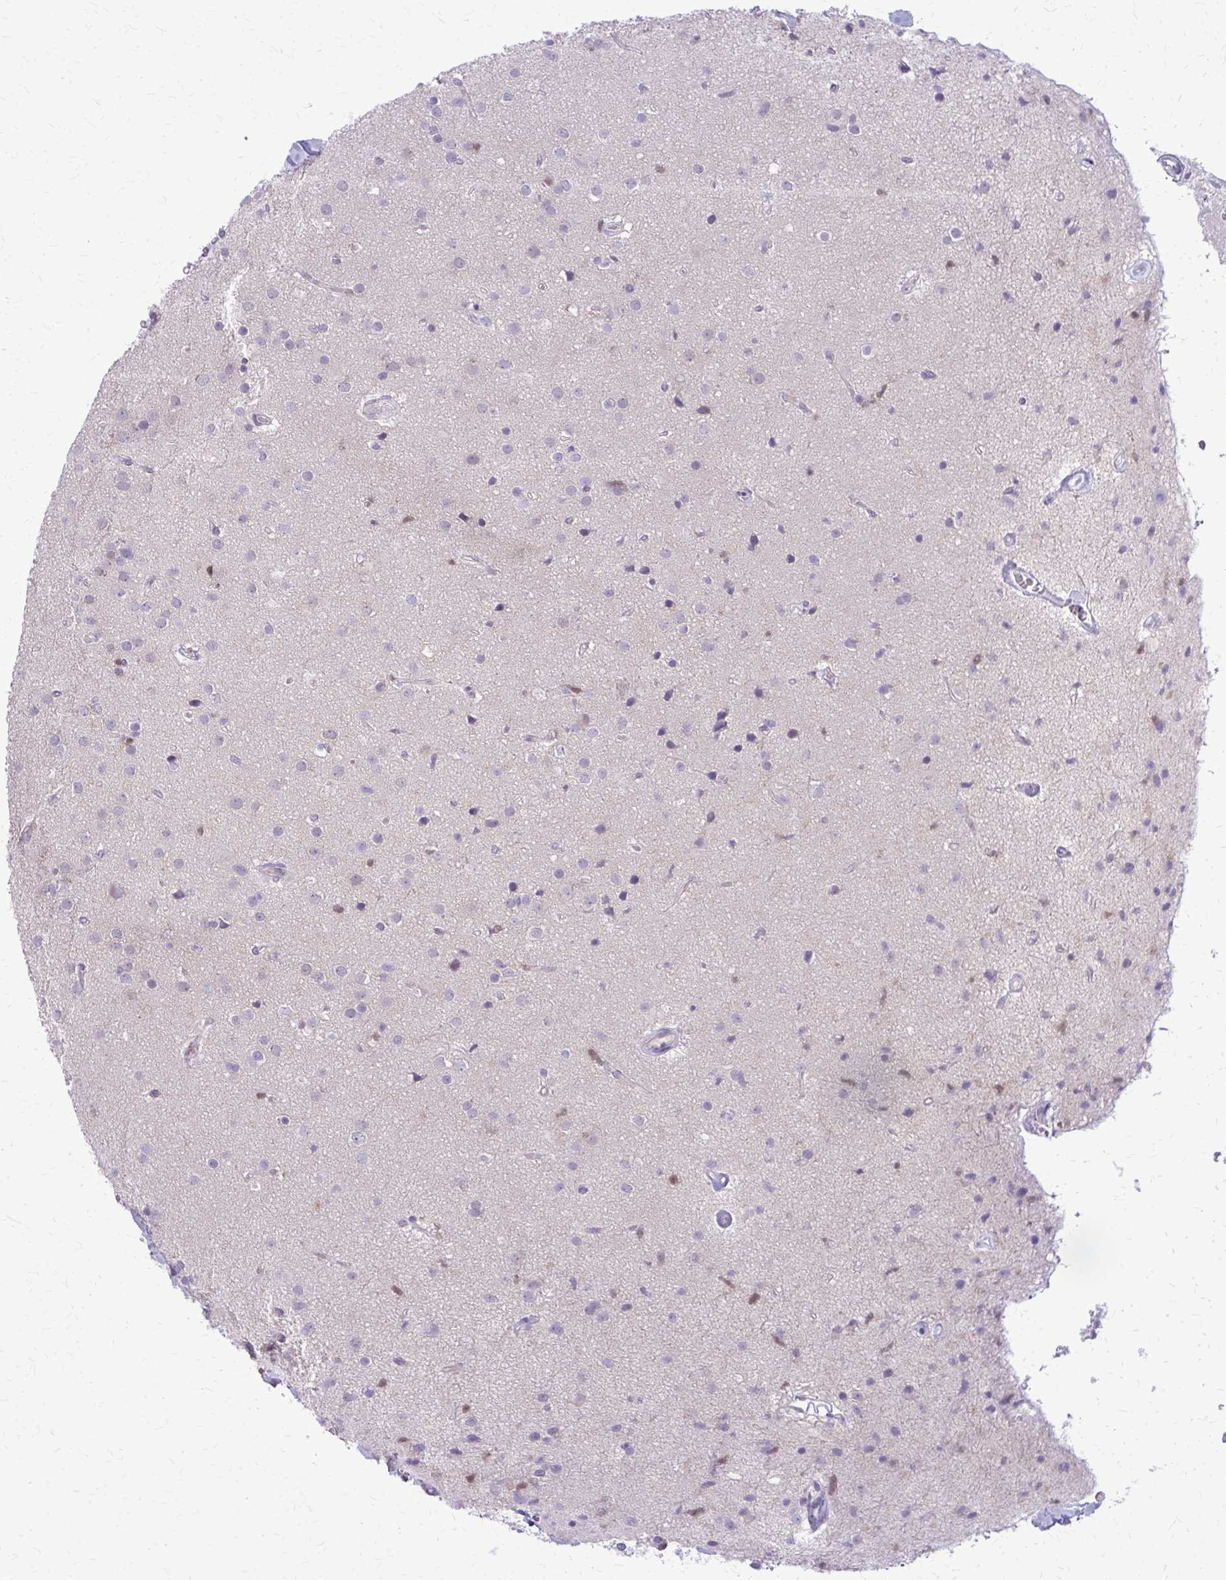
{"staining": {"intensity": "negative", "quantity": "none", "location": "none"}, "tissue": "glioma", "cell_type": "Tumor cells", "image_type": "cancer", "snomed": [{"axis": "morphology", "description": "Glioma, malignant, Low grade"}, {"axis": "topography", "description": "Brain"}], "caption": "The immunohistochemistry photomicrograph has no significant positivity in tumor cells of glioma tissue.", "gene": "GLRX", "patient": {"sex": "male", "age": 65}}